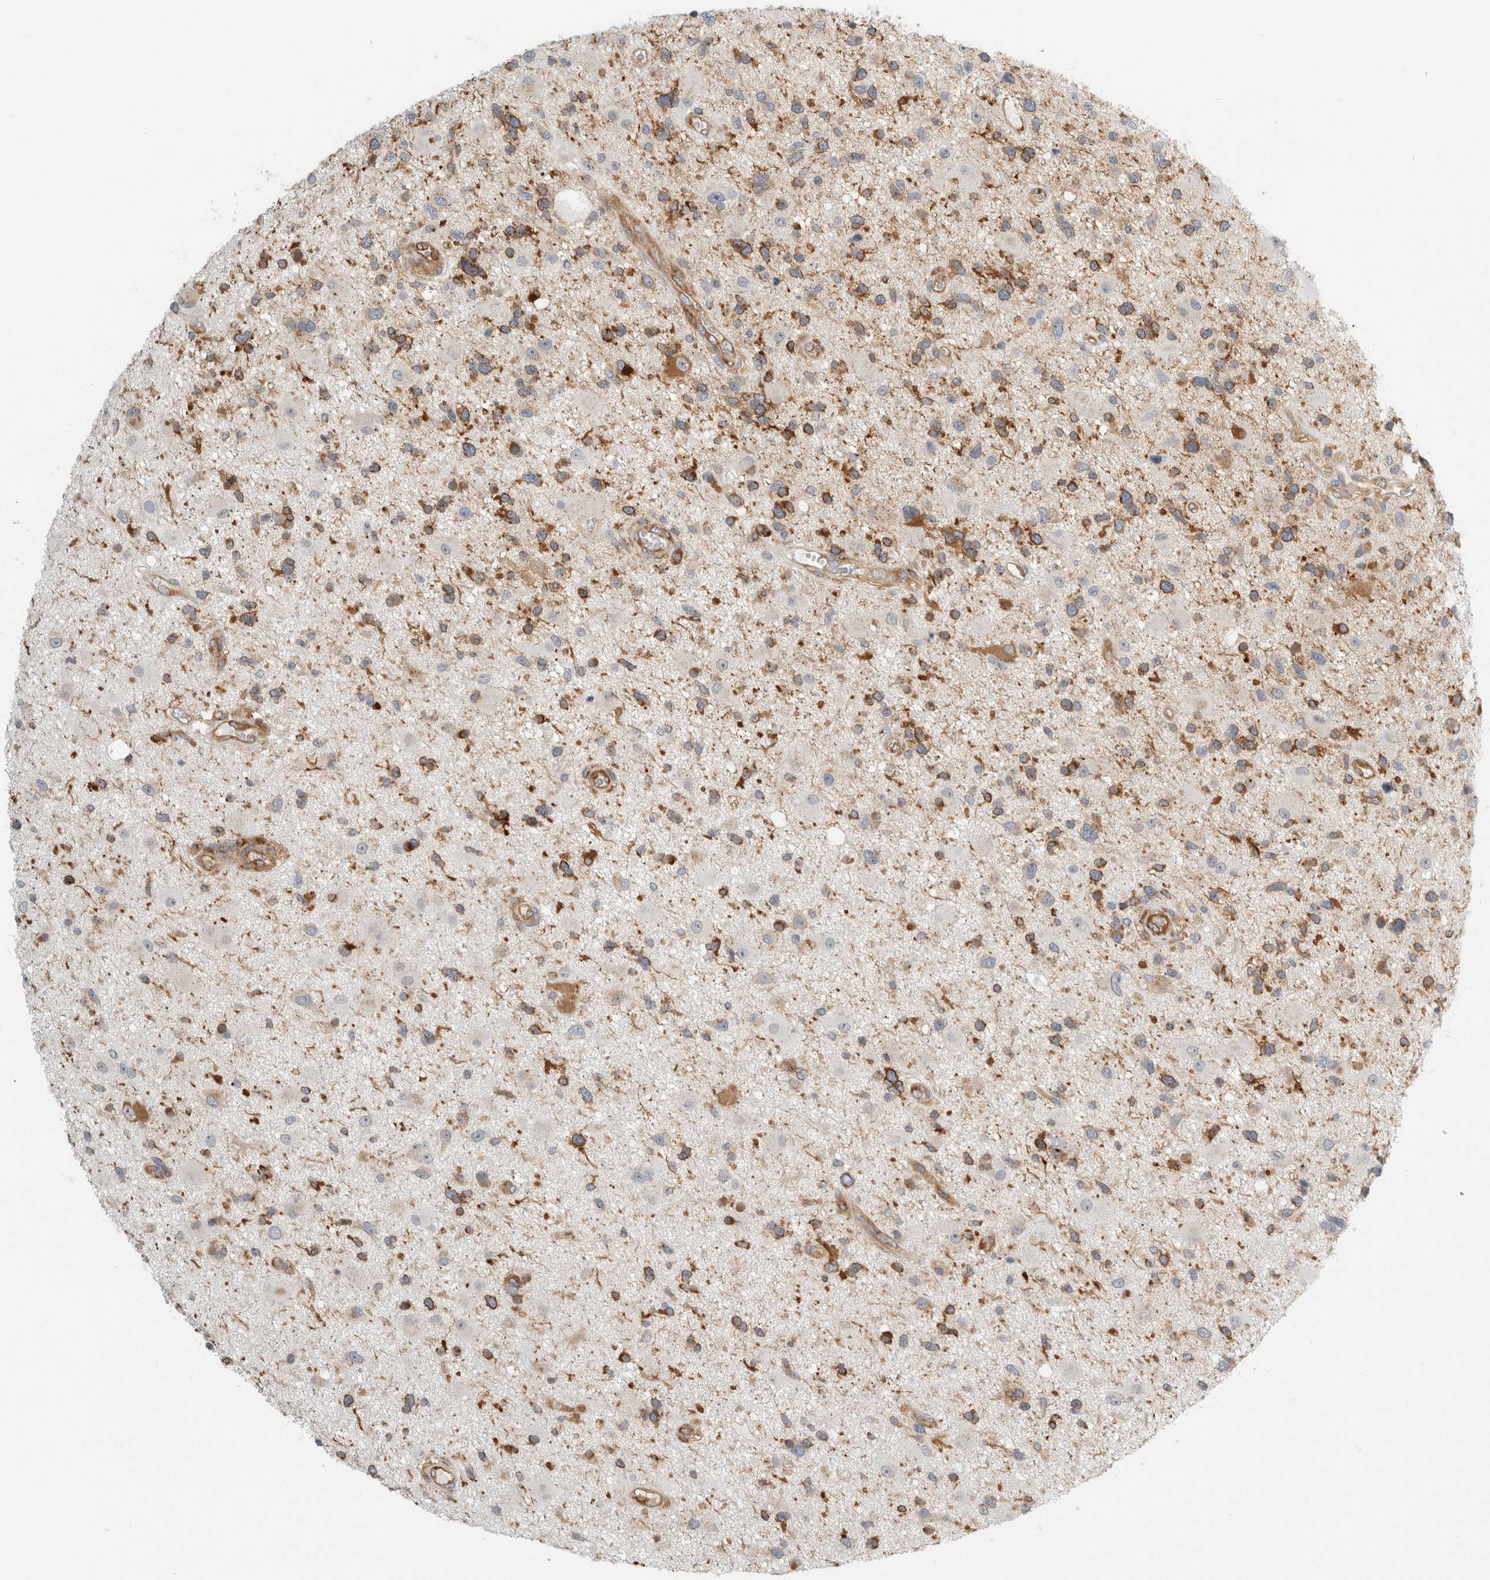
{"staining": {"intensity": "moderate", "quantity": ">75%", "location": "cytoplasmic/membranous"}, "tissue": "glioma", "cell_type": "Tumor cells", "image_type": "cancer", "snomed": [{"axis": "morphology", "description": "Glioma, malignant, High grade"}, {"axis": "topography", "description": "Brain"}], "caption": "Moderate cytoplasmic/membranous positivity for a protein is identified in approximately >75% of tumor cells of glioma using immunohistochemistry (IHC).", "gene": "PEX6", "patient": {"sex": "male", "age": 33}}